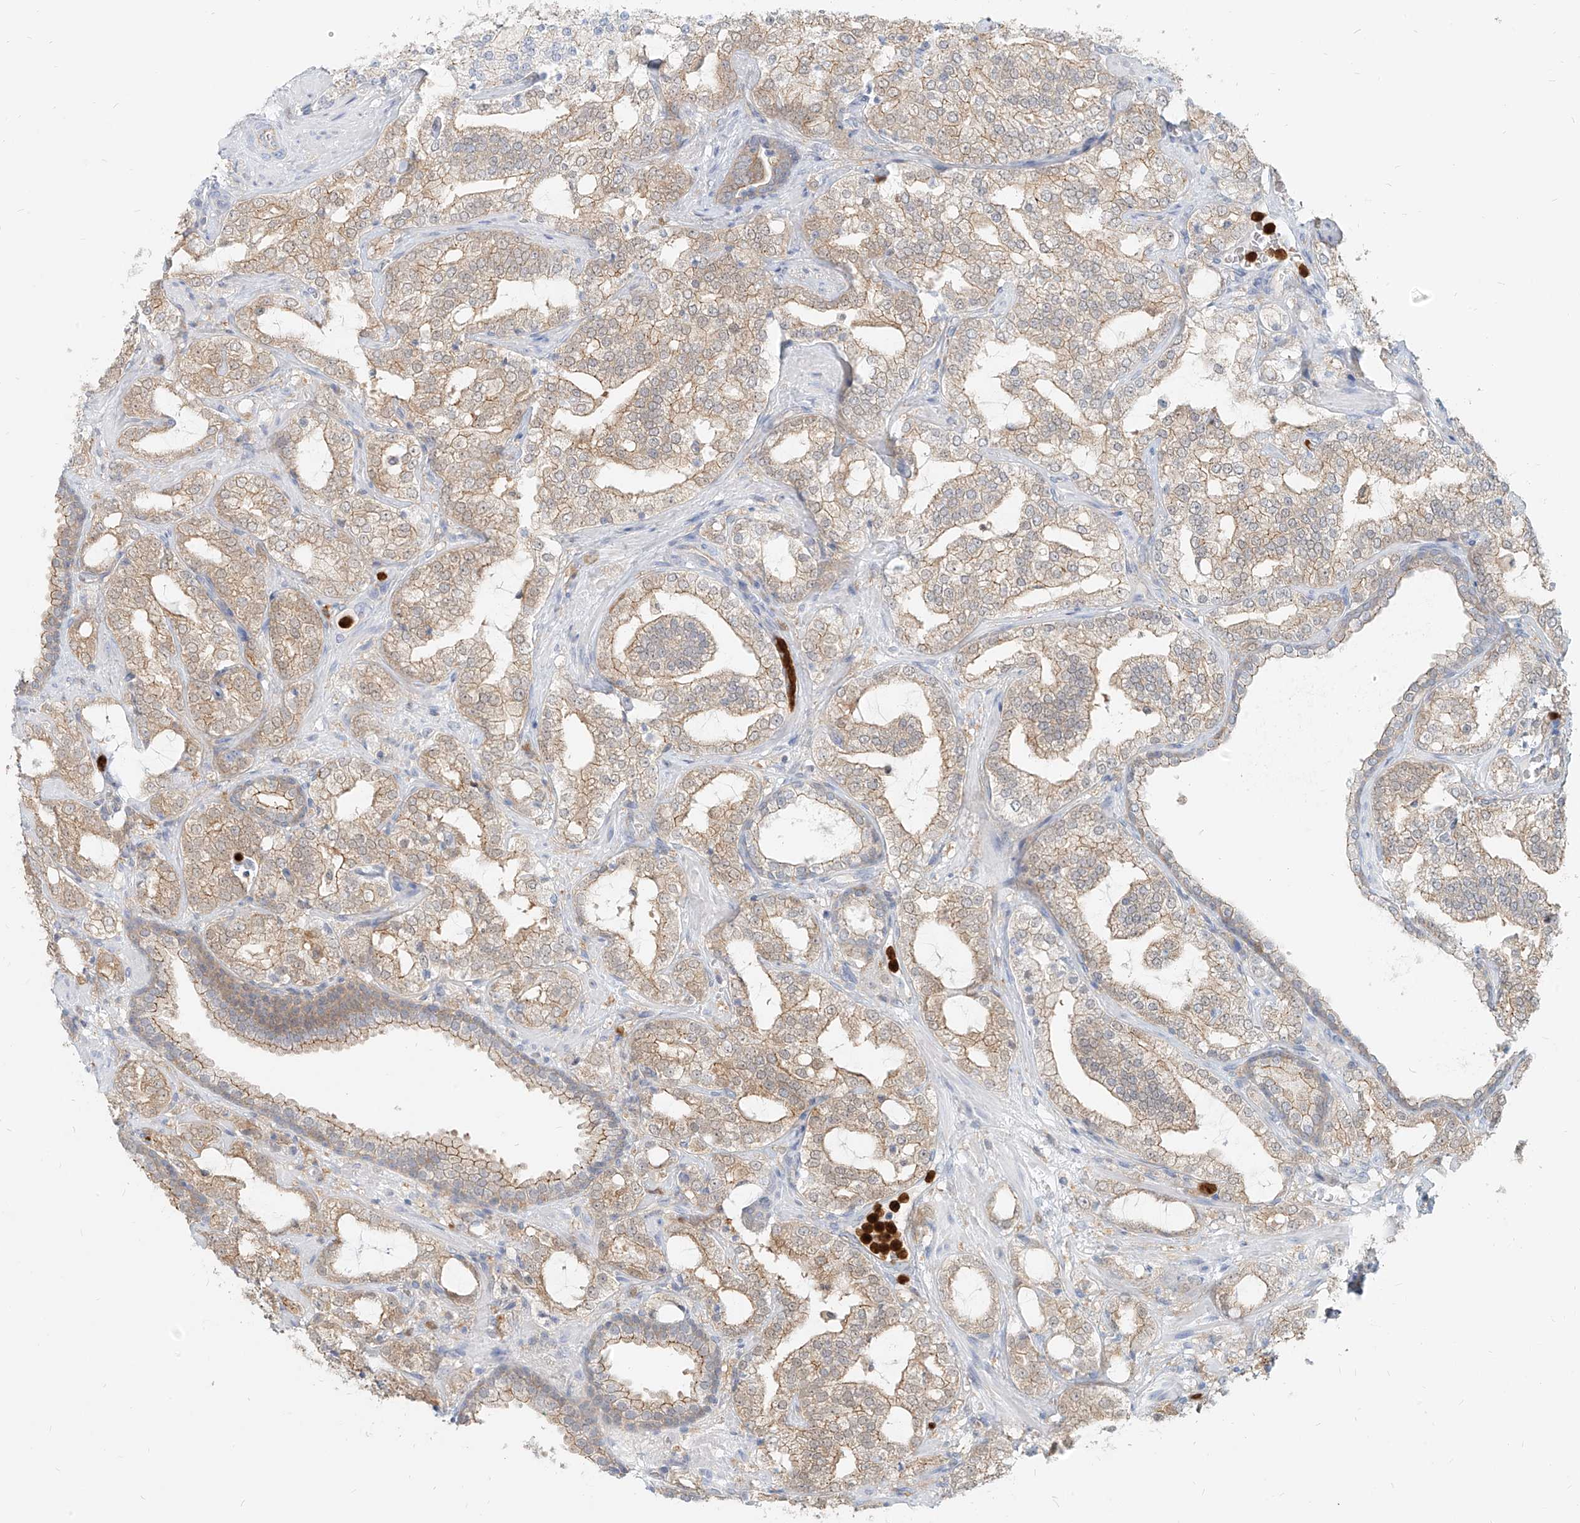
{"staining": {"intensity": "weak", "quantity": ">75%", "location": "cytoplasmic/membranous"}, "tissue": "prostate cancer", "cell_type": "Tumor cells", "image_type": "cancer", "snomed": [{"axis": "morphology", "description": "Adenocarcinoma, High grade"}, {"axis": "topography", "description": "Prostate"}], "caption": "Approximately >75% of tumor cells in human prostate high-grade adenocarcinoma demonstrate weak cytoplasmic/membranous protein positivity as visualized by brown immunohistochemical staining.", "gene": "PGD", "patient": {"sex": "male", "age": 64}}